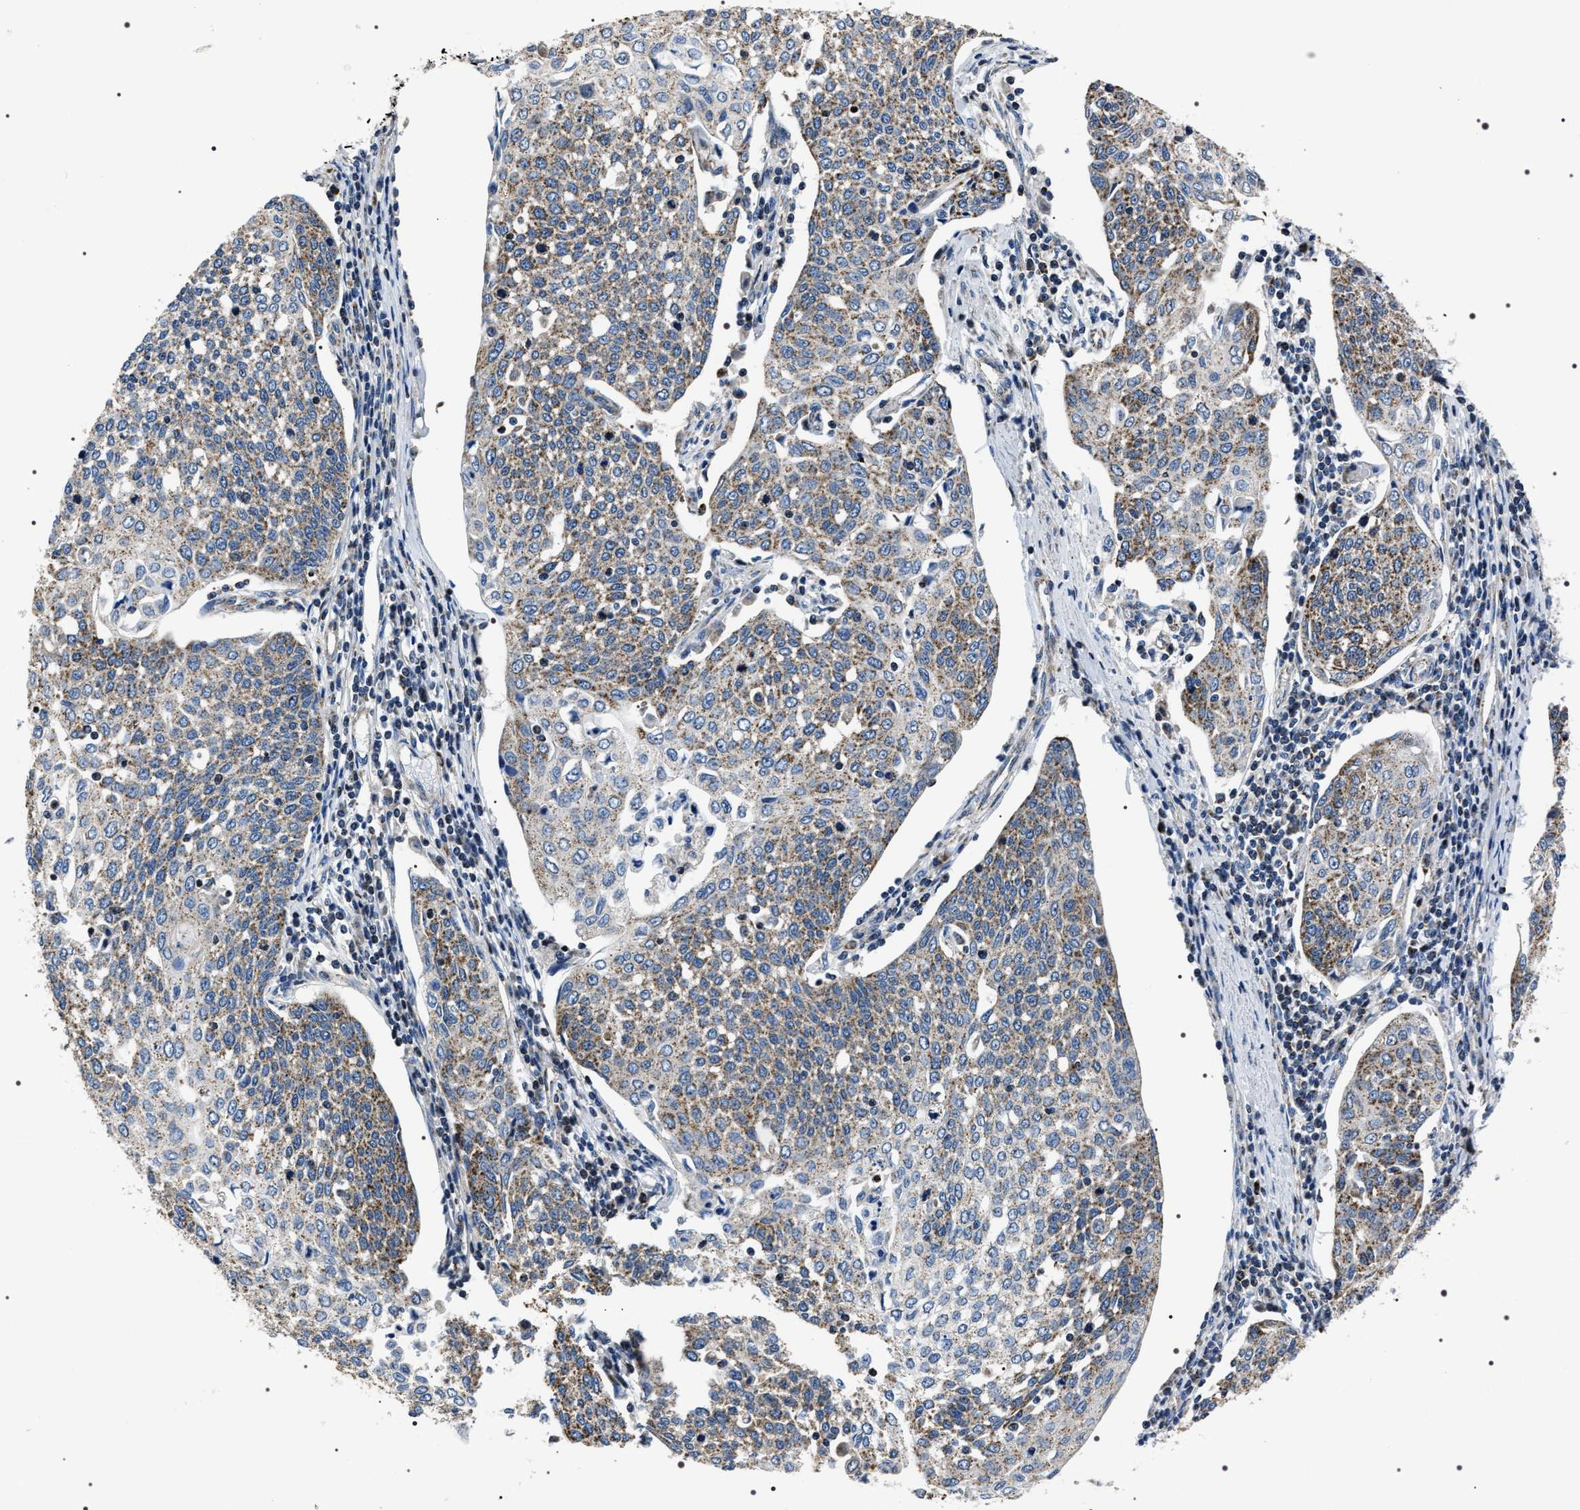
{"staining": {"intensity": "moderate", "quantity": ">75%", "location": "cytoplasmic/membranous"}, "tissue": "cervical cancer", "cell_type": "Tumor cells", "image_type": "cancer", "snomed": [{"axis": "morphology", "description": "Squamous cell carcinoma, NOS"}, {"axis": "topography", "description": "Cervix"}], "caption": "The image reveals staining of cervical cancer, revealing moderate cytoplasmic/membranous protein positivity (brown color) within tumor cells. The staining was performed using DAB to visualize the protein expression in brown, while the nuclei were stained in blue with hematoxylin (Magnification: 20x).", "gene": "NTMT1", "patient": {"sex": "female", "age": 34}}